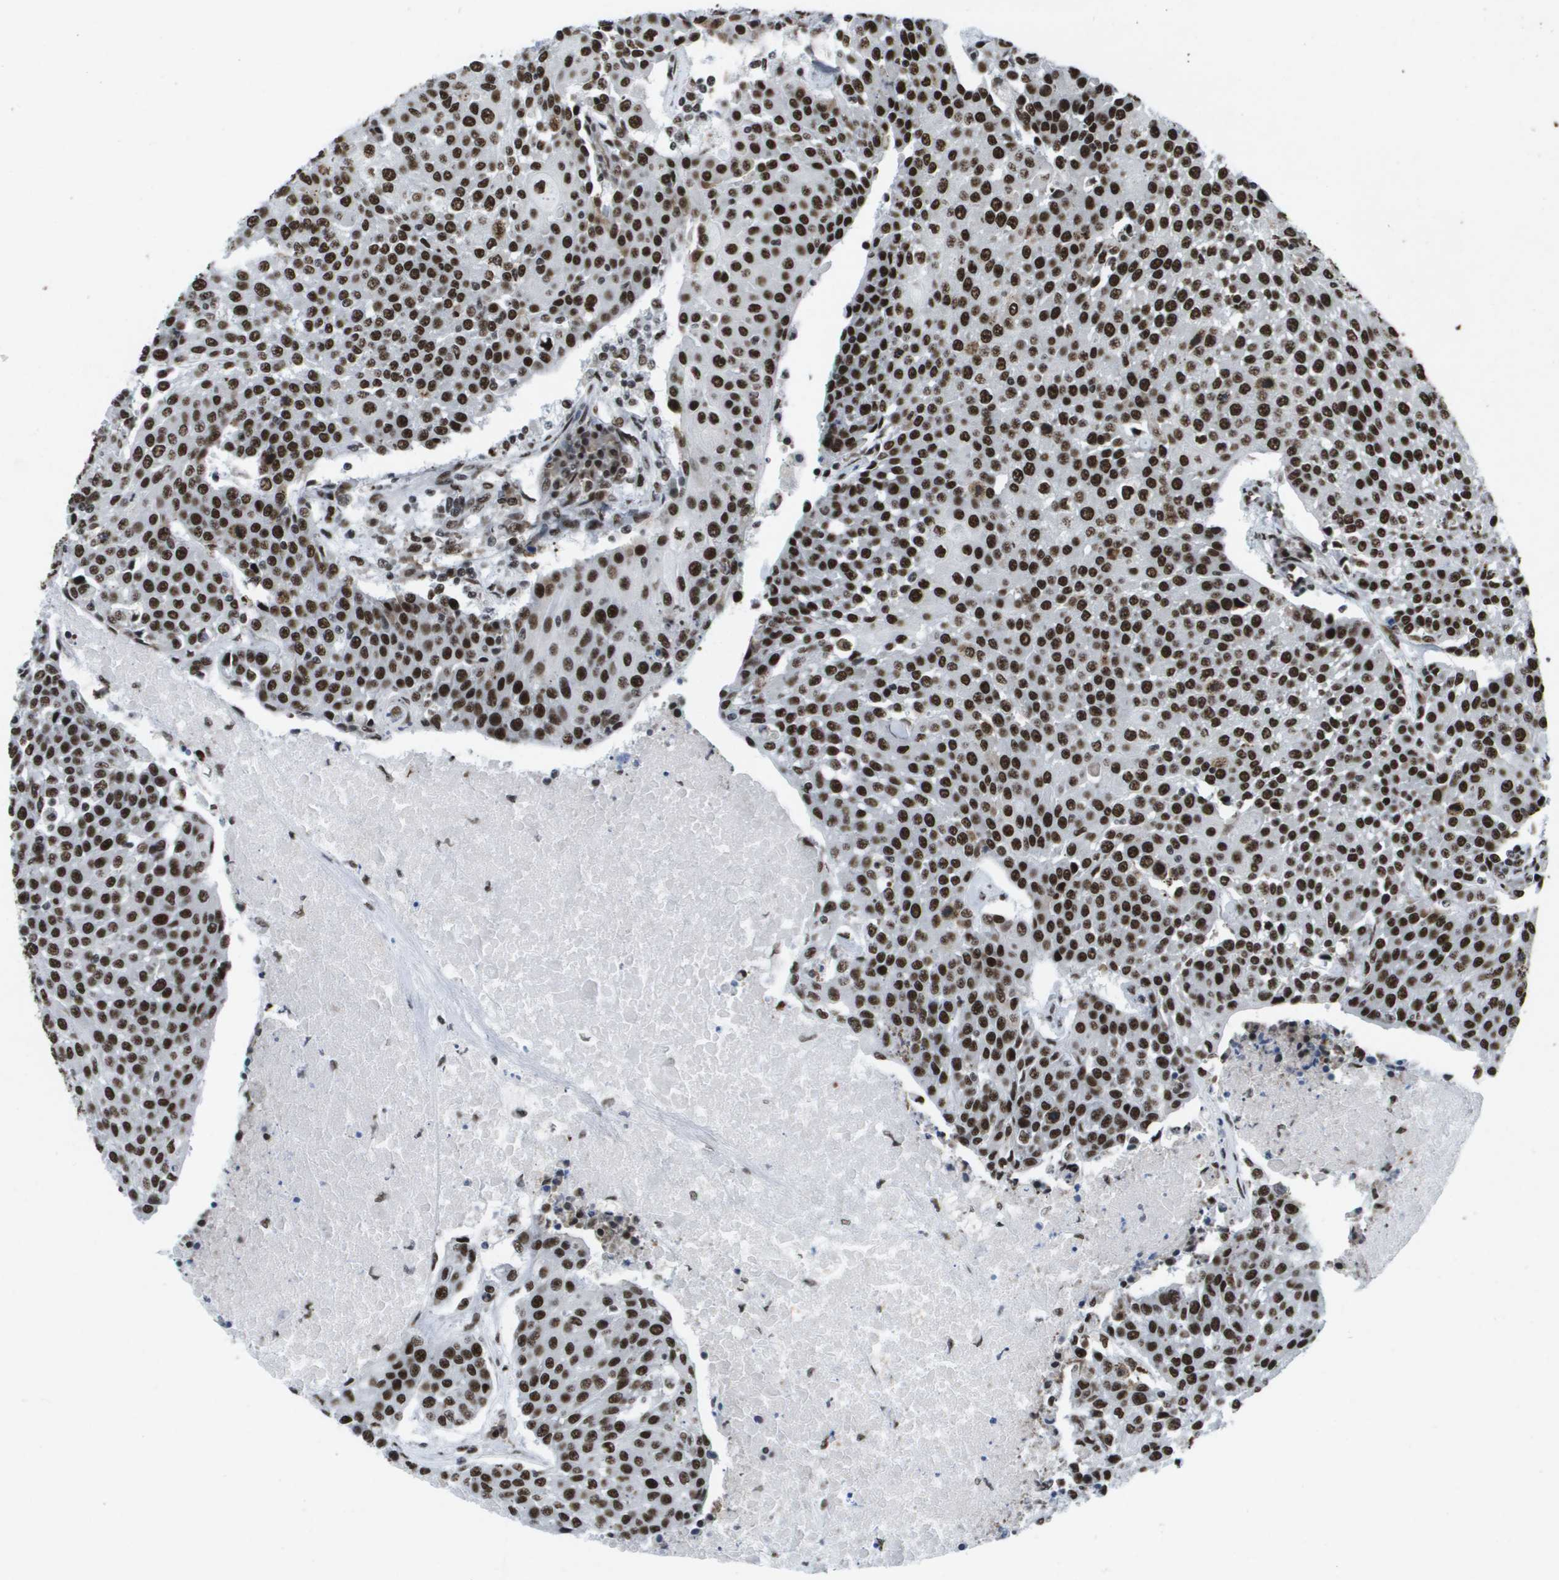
{"staining": {"intensity": "strong", "quantity": ">75%", "location": "nuclear"}, "tissue": "urothelial cancer", "cell_type": "Tumor cells", "image_type": "cancer", "snomed": [{"axis": "morphology", "description": "Urothelial carcinoma, High grade"}, {"axis": "topography", "description": "Urinary bladder"}], "caption": "Human urothelial cancer stained with a brown dye exhibits strong nuclear positive positivity in about >75% of tumor cells.", "gene": "NSRP1", "patient": {"sex": "female", "age": 85}}